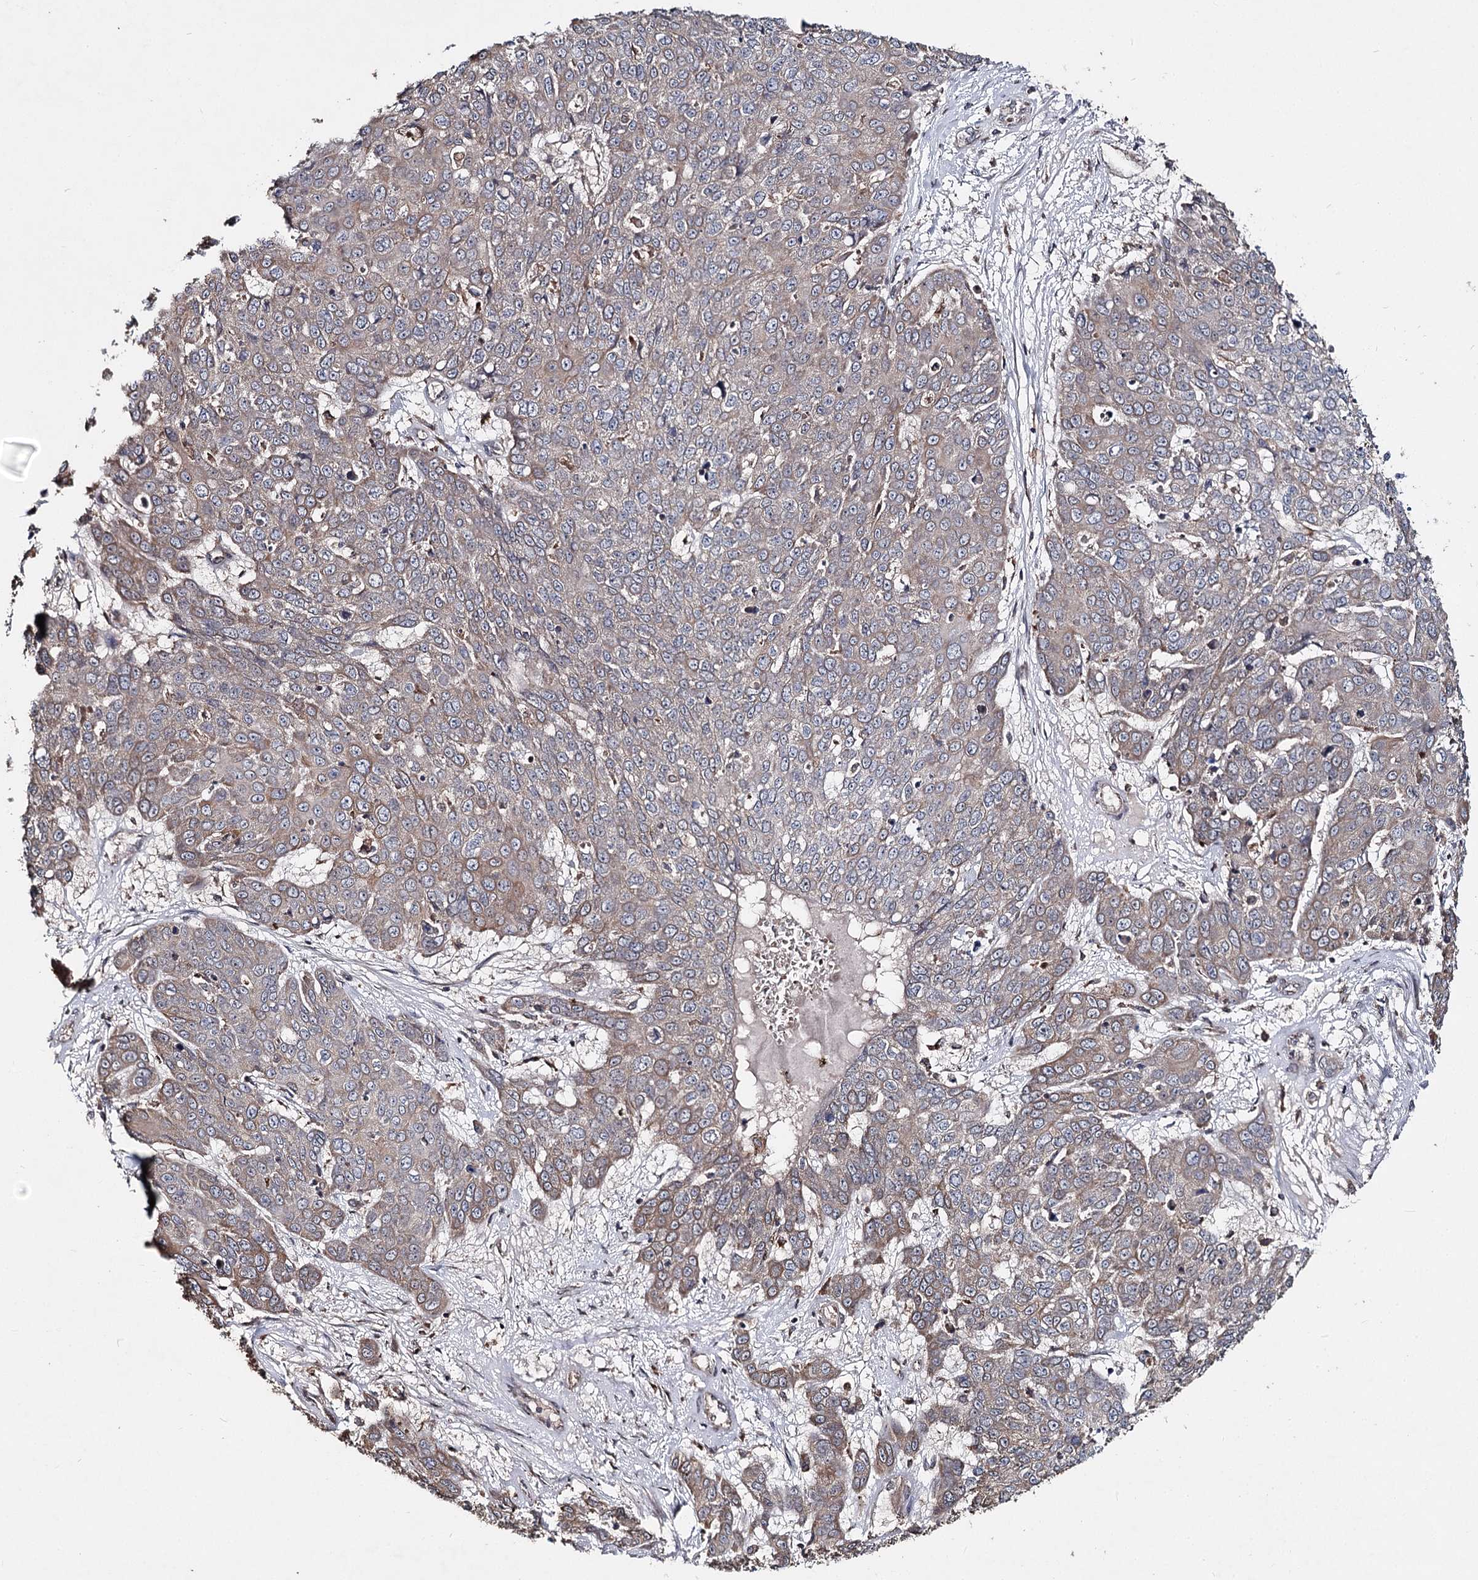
{"staining": {"intensity": "weak", "quantity": "25%-75%", "location": "cytoplasmic/membranous"}, "tissue": "skin cancer", "cell_type": "Tumor cells", "image_type": "cancer", "snomed": [{"axis": "morphology", "description": "Squamous cell carcinoma, NOS"}, {"axis": "topography", "description": "Skin"}], "caption": "This is a micrograph of immunohistochemistry staining of squamous cell carcinoma (skin), which shows weak staining in the cytoplasmic/membranous of tumor cells.", "gene": "MINDY3", "patient": {"sex": "male", "age": 71}}